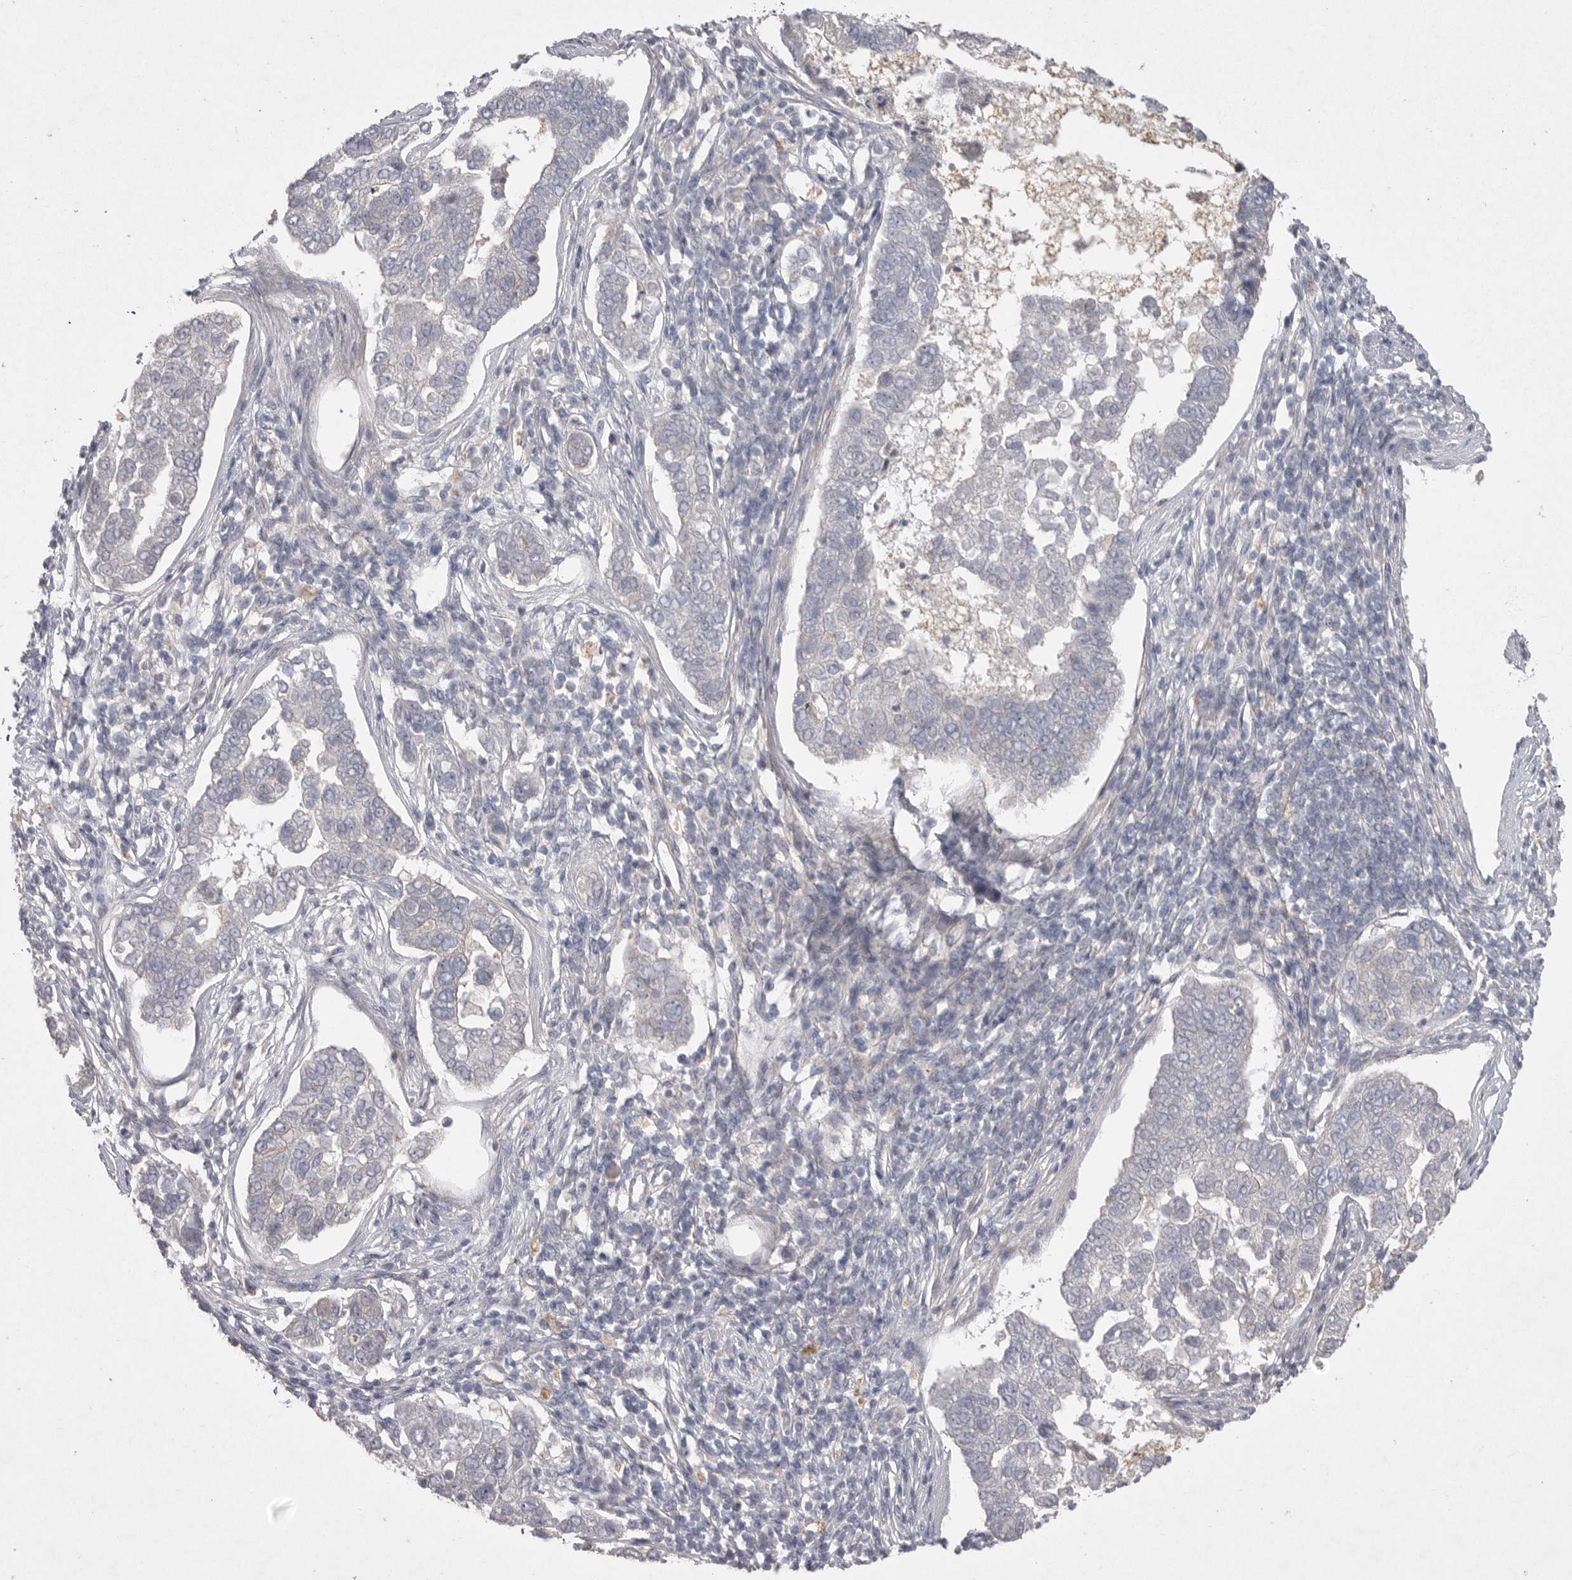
{"staining": {"intensity": "negative", "quantity": "none", "location": "none"}, "tissue": "pancreatic cancer", "cell_type": "Tumor cells", "image_type": "cancer", "snomed": [{"axis": "morphology", "description": "Adenocarcinoma, NOS"}, {"axis": "topography", "description": "Pancreas"}], "caption": "Adenocarcinoma (pancreatic) stained for a protein using immunohistochemistry shows no expression tumor cells.", "gene": "VANGL2", "patient": {"sex": "female", "age": 61}}